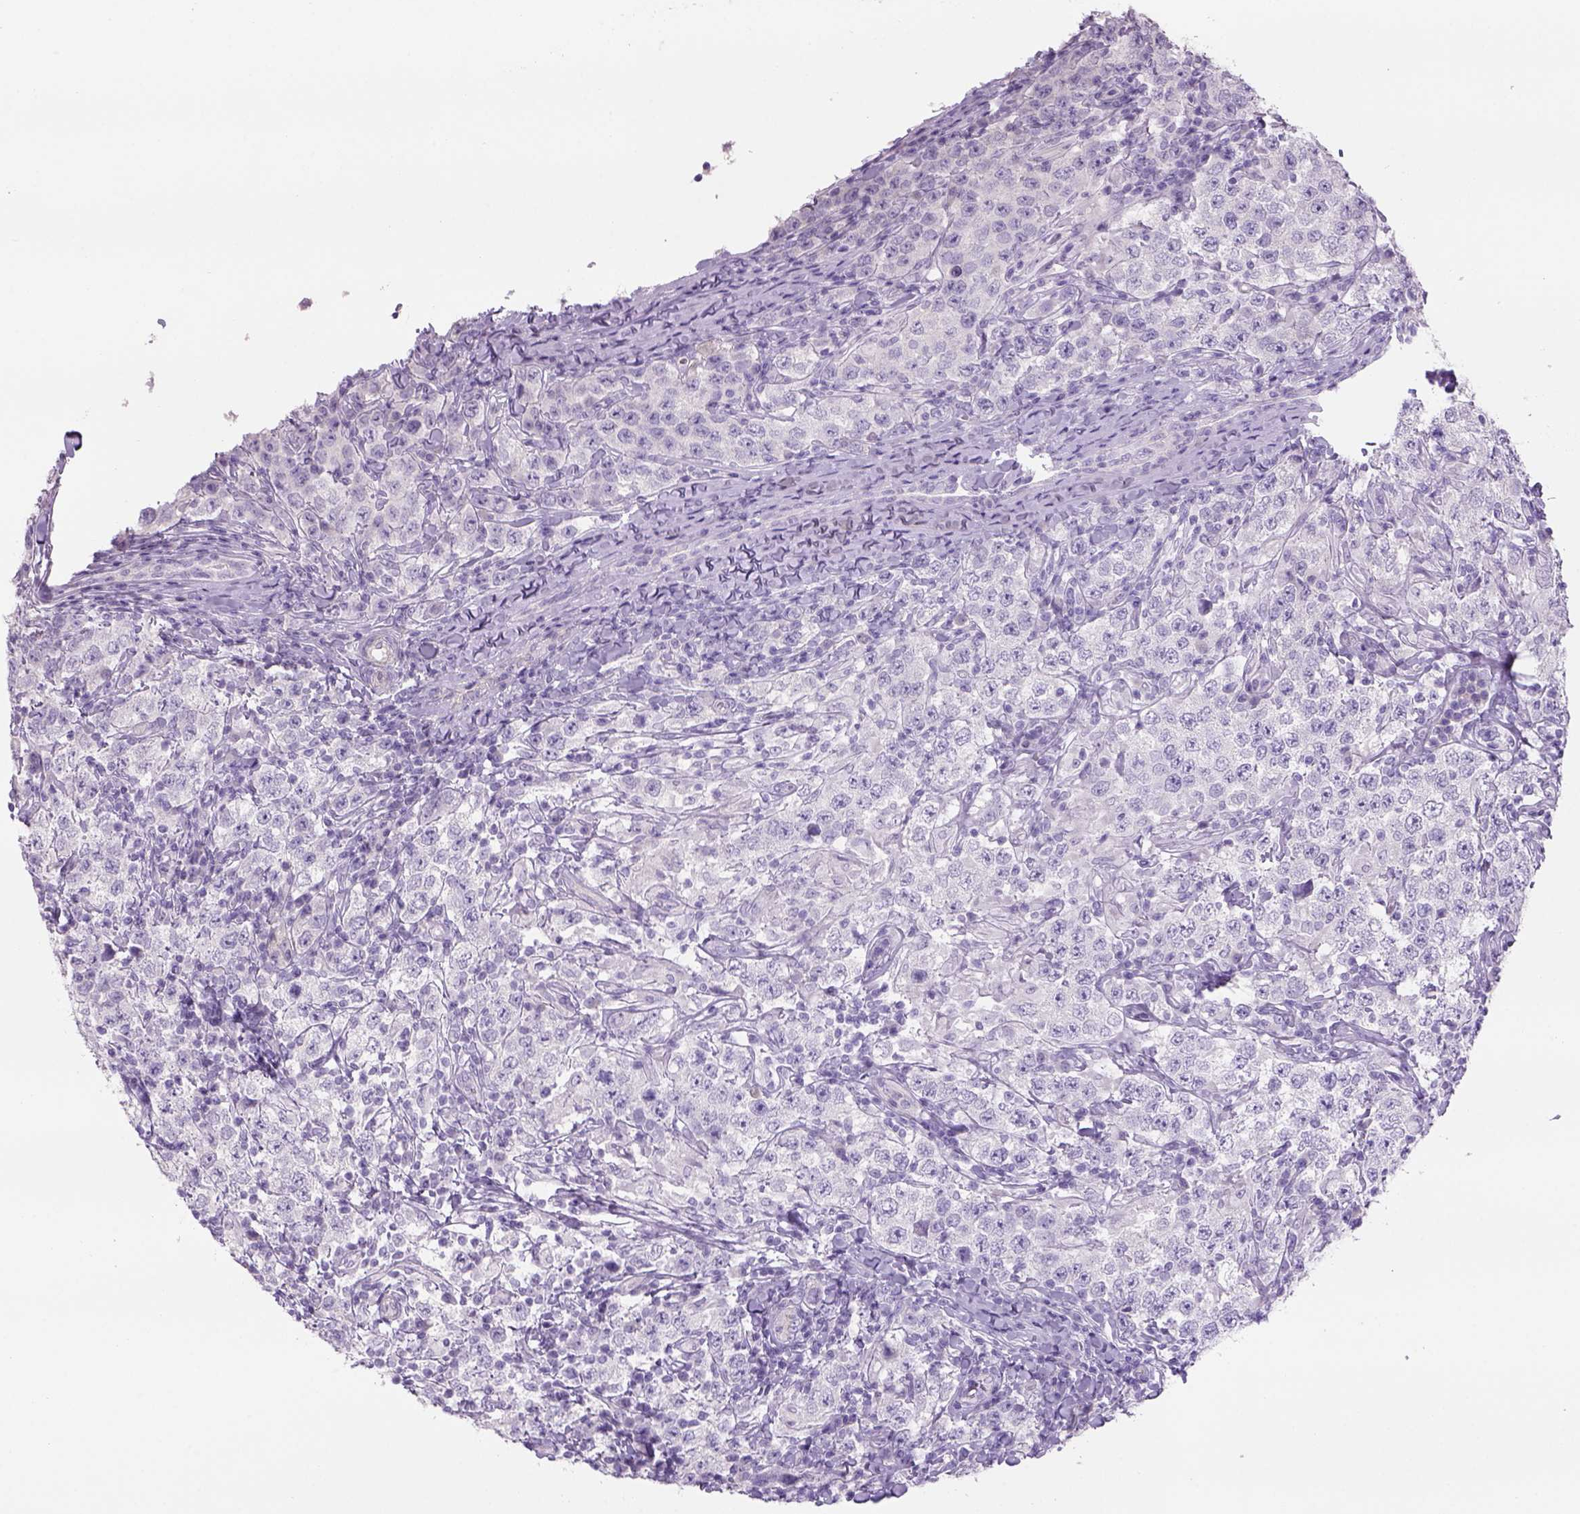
{"staining": {"intensity": "negative", "quantity": "none", "location": "none"}, "tissue": "testis cancer", "cell_type": "Tumor cells", "image_type": "cancer", "snomed": [{"axis": "morphology", "description": "Seminoma, NOS"}, {"axis": "morphology", "description": "Carcinoma, Embryonal, NOS"}, {"axis": "topography", "description": "Testis"}], "caption": "Histopathology image shows no protein positivity in tumor cells of testis embryonal carcinoma tissue.", "gene": "TENM4", "patient": {"sex": "male", "age": 41}}